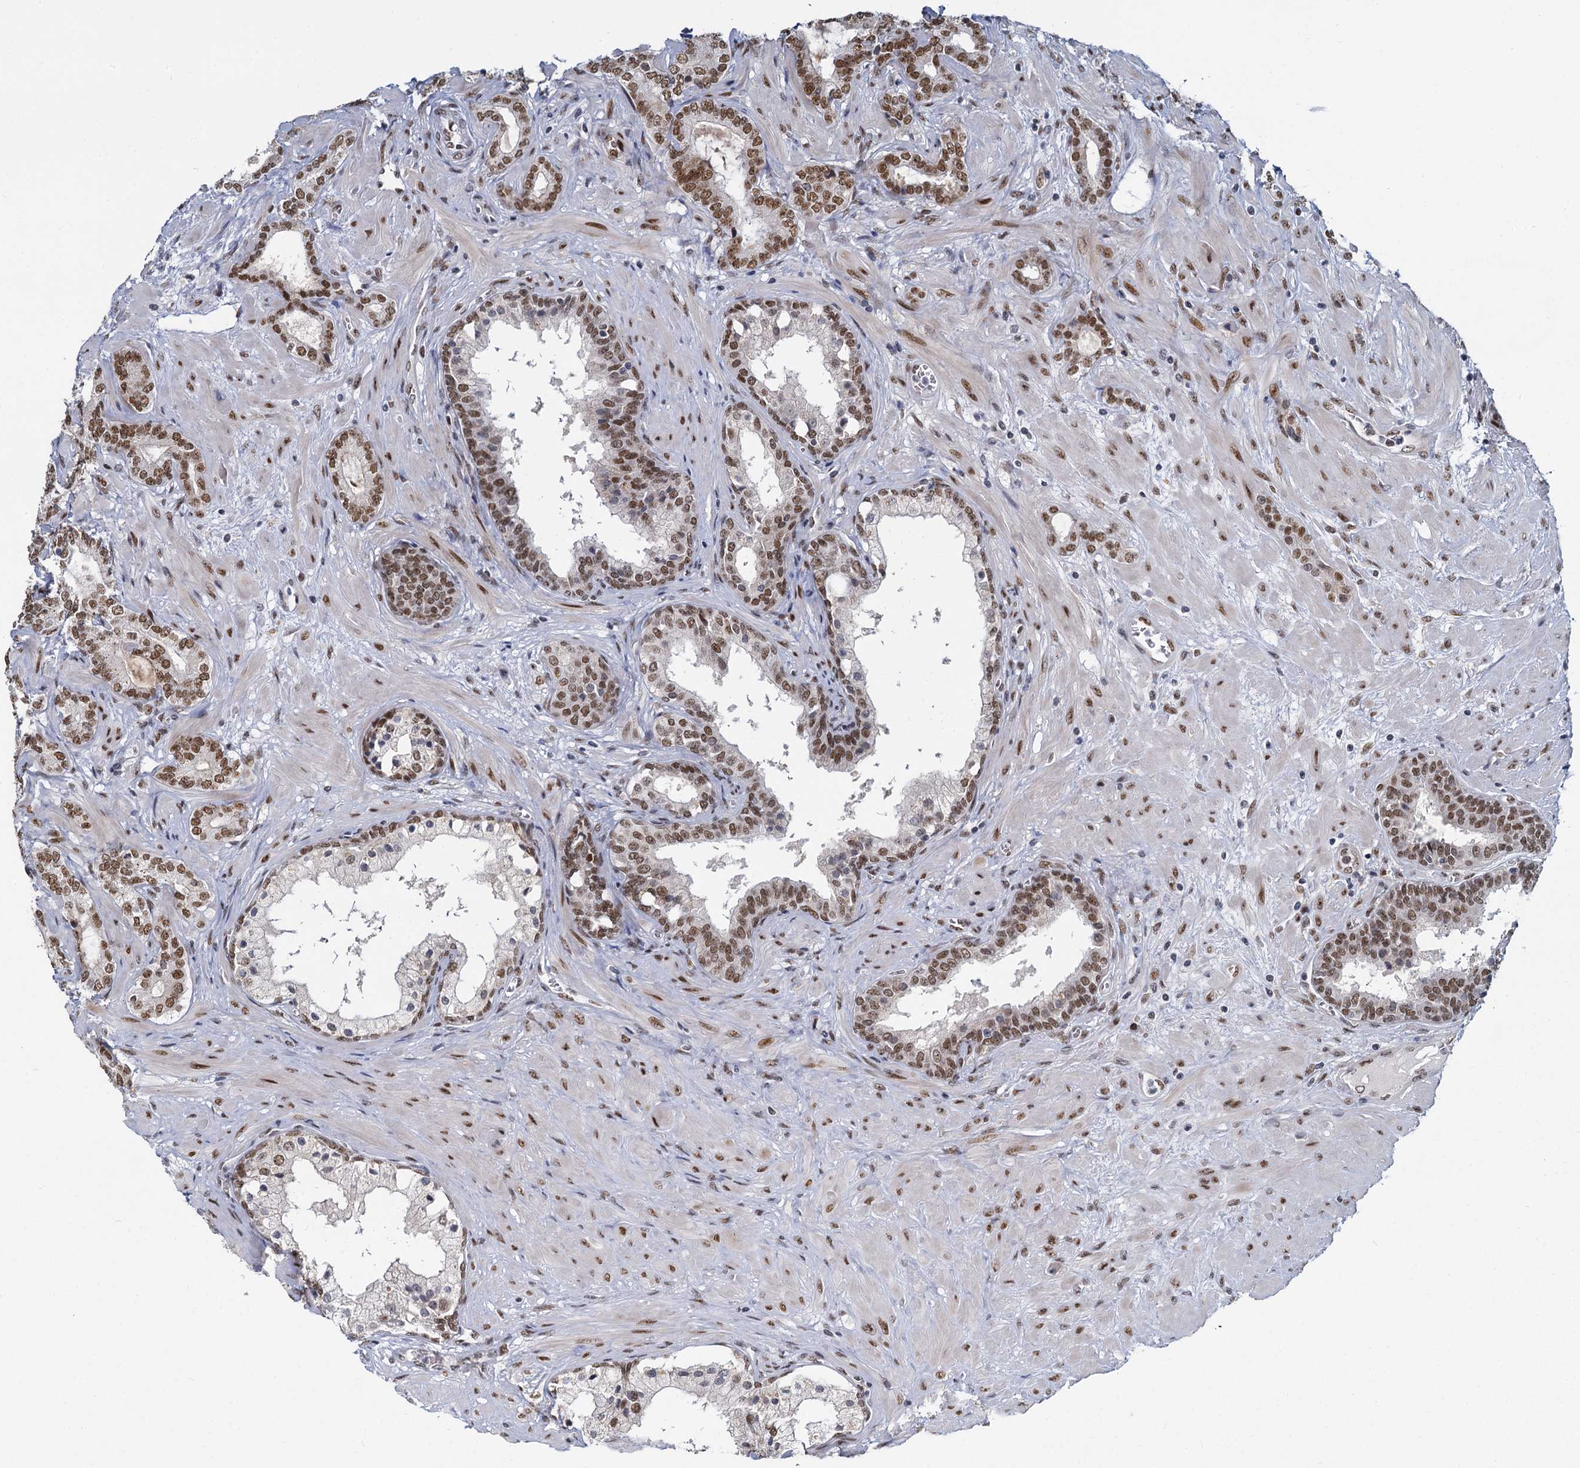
{"staining": {"intensity": "moderate", "quantity": ">75%", "location": "nuclear"}, "tissue": "prostate cancer", "cell_type": "Tumor cells", "image_type": "cancer", "snomed": [{"axis": "morphology", "description": "Adenocarcinoma, High grade"}, {"axis": "topography", "description": "Prostate"}], "caption": "High-grade adenocarcinoma (prostate) was stained to show a protein in brown. There is medium levels of moderate nuclear positivity in approximately >75% of tumor cells.", "gene": "RPRD1A", "patient": {"sex": "male", "age": 64}}